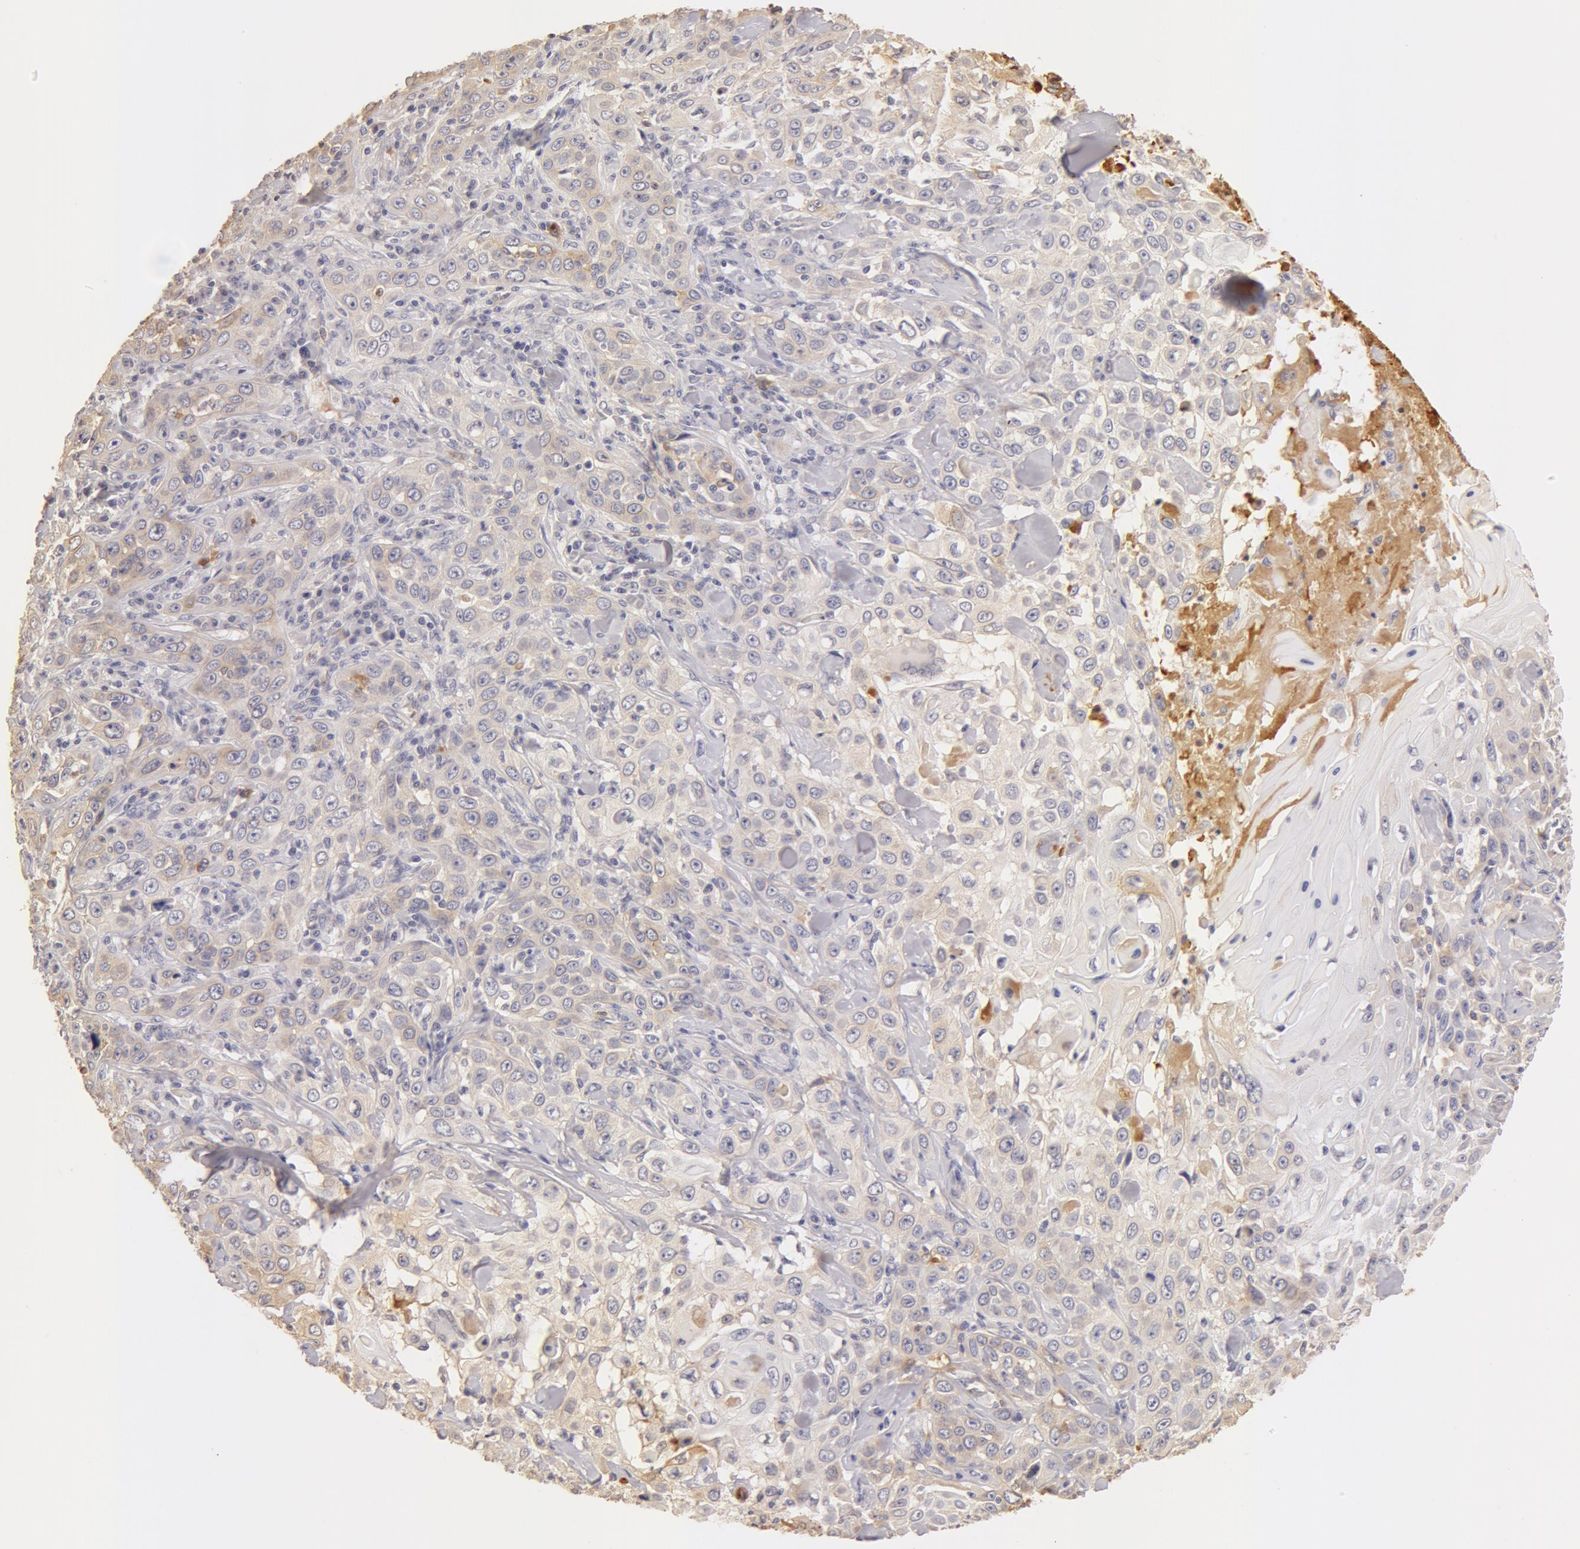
{"staining": {"intensity": "weak", "quantity": "25%-75%", "location": "cytoplasmic/membranous"}, "tissue": "skin cancer", "cell_type": "Tumor cells", "image_type": "cancer", "snomed": [{"axis": "morphology", "description": "Squamous cell carcinoma, NOS"}, {"axis": "topography", "description": "Skin"}], "caption": "Skin cancer (squamous cell carcinoma) stained with IHC exhibits weak cytoplasmic/membranous staining in about 25%-75% of tumor cells. Ihc stains the protein of interest in brown and the nuclei are stained blue.", "gene": "TF", "patient": {"sex": "male", "age": 84}}